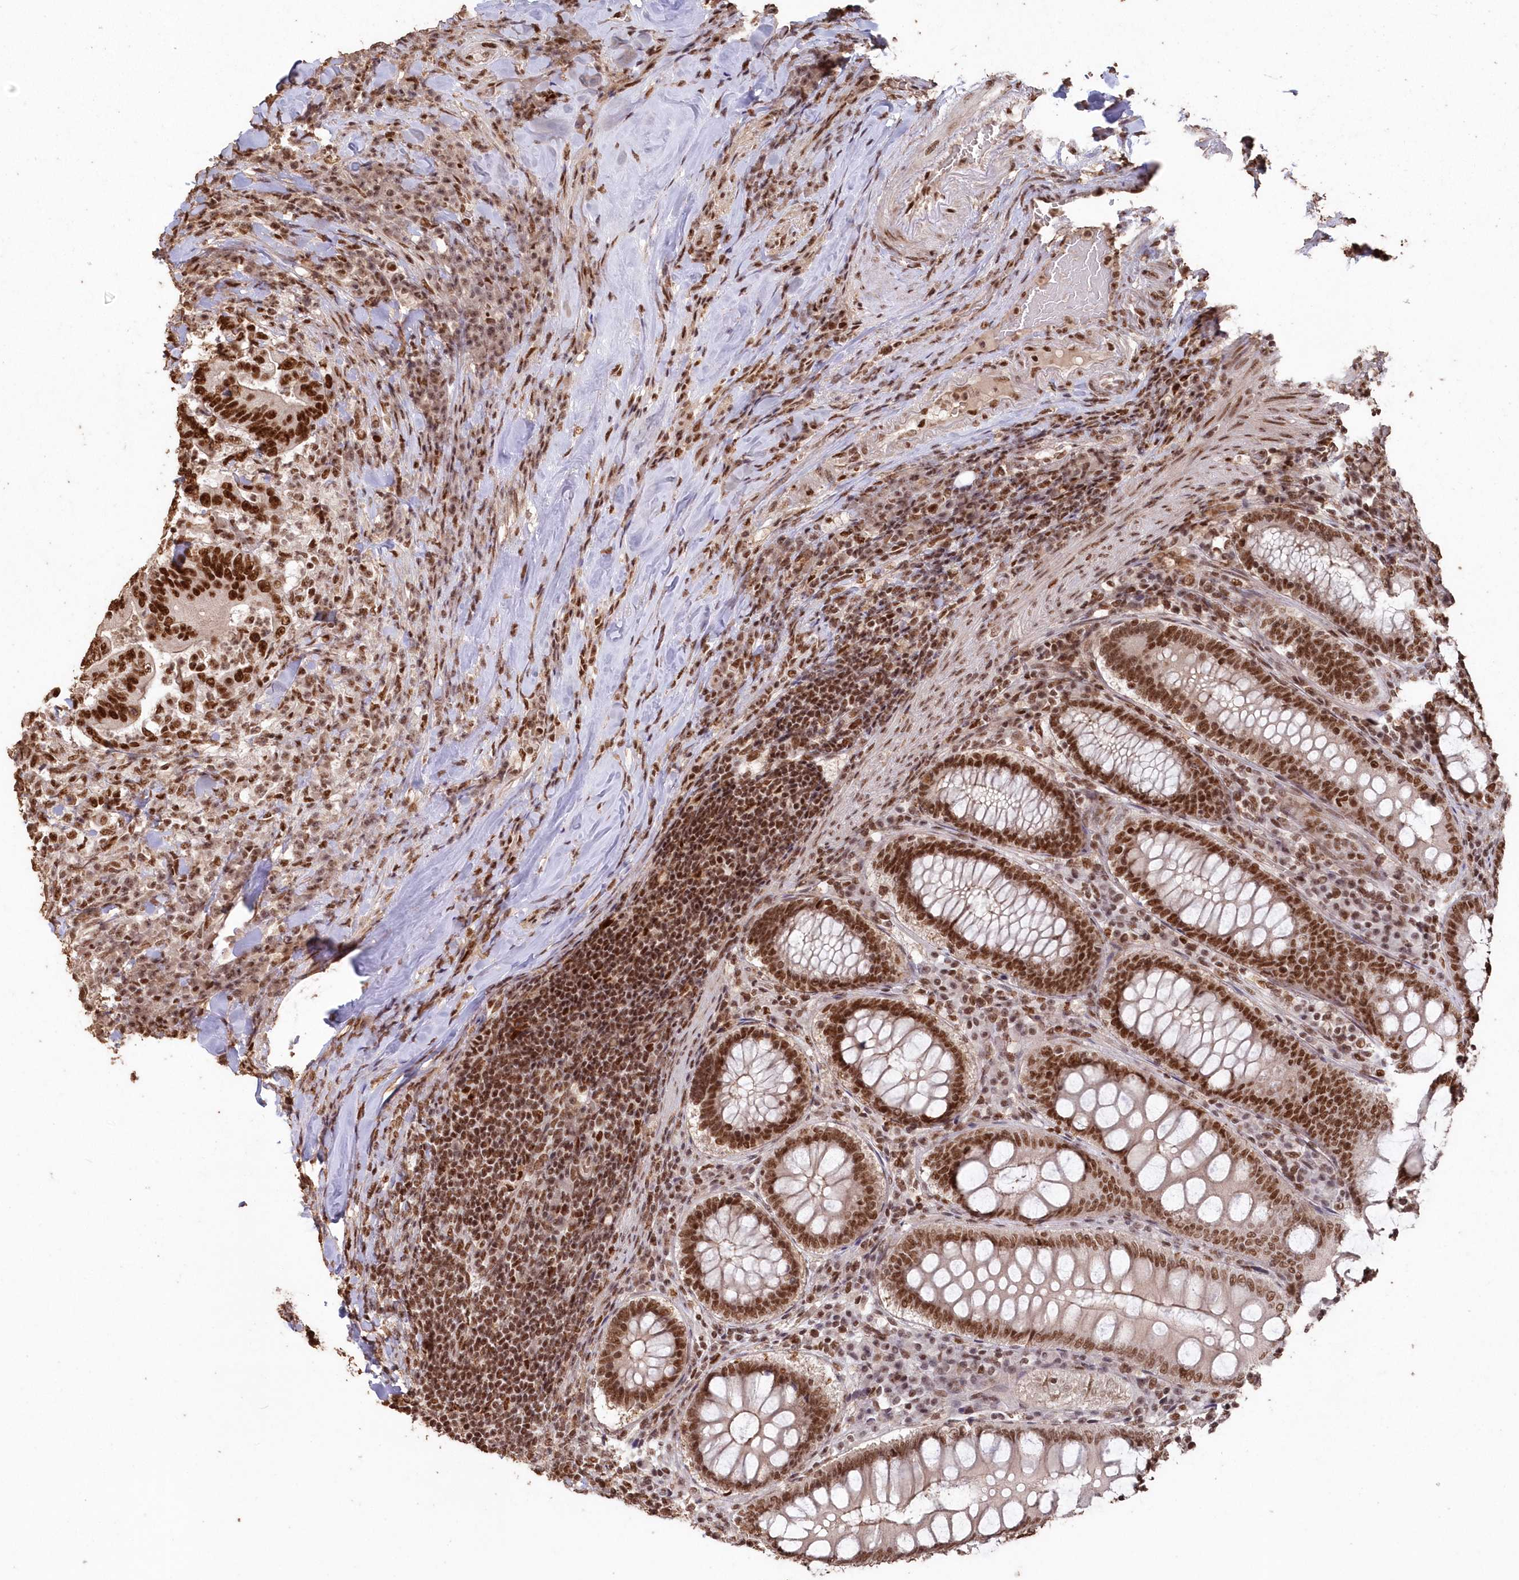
{"staining": {"intensity": "strong", "quantity": ">75%", "location": "nuclear"}, "tissue": "colorectal cancer", "cell_type": "Tumor cells", "image_type": "cancer", "snomed": [{"axis": "morphology", "description": "Adenocarcinoma, NOS"}, {"axis": "topography", "description": "Colon"}], "caption": "Colorectal cancer stained for a protein (brown) displays strong nuclear positive positivity in approximately >75% of tumor cells.", "gene": "PDS5A", "patient": {"sex": "female", "age": 66}}